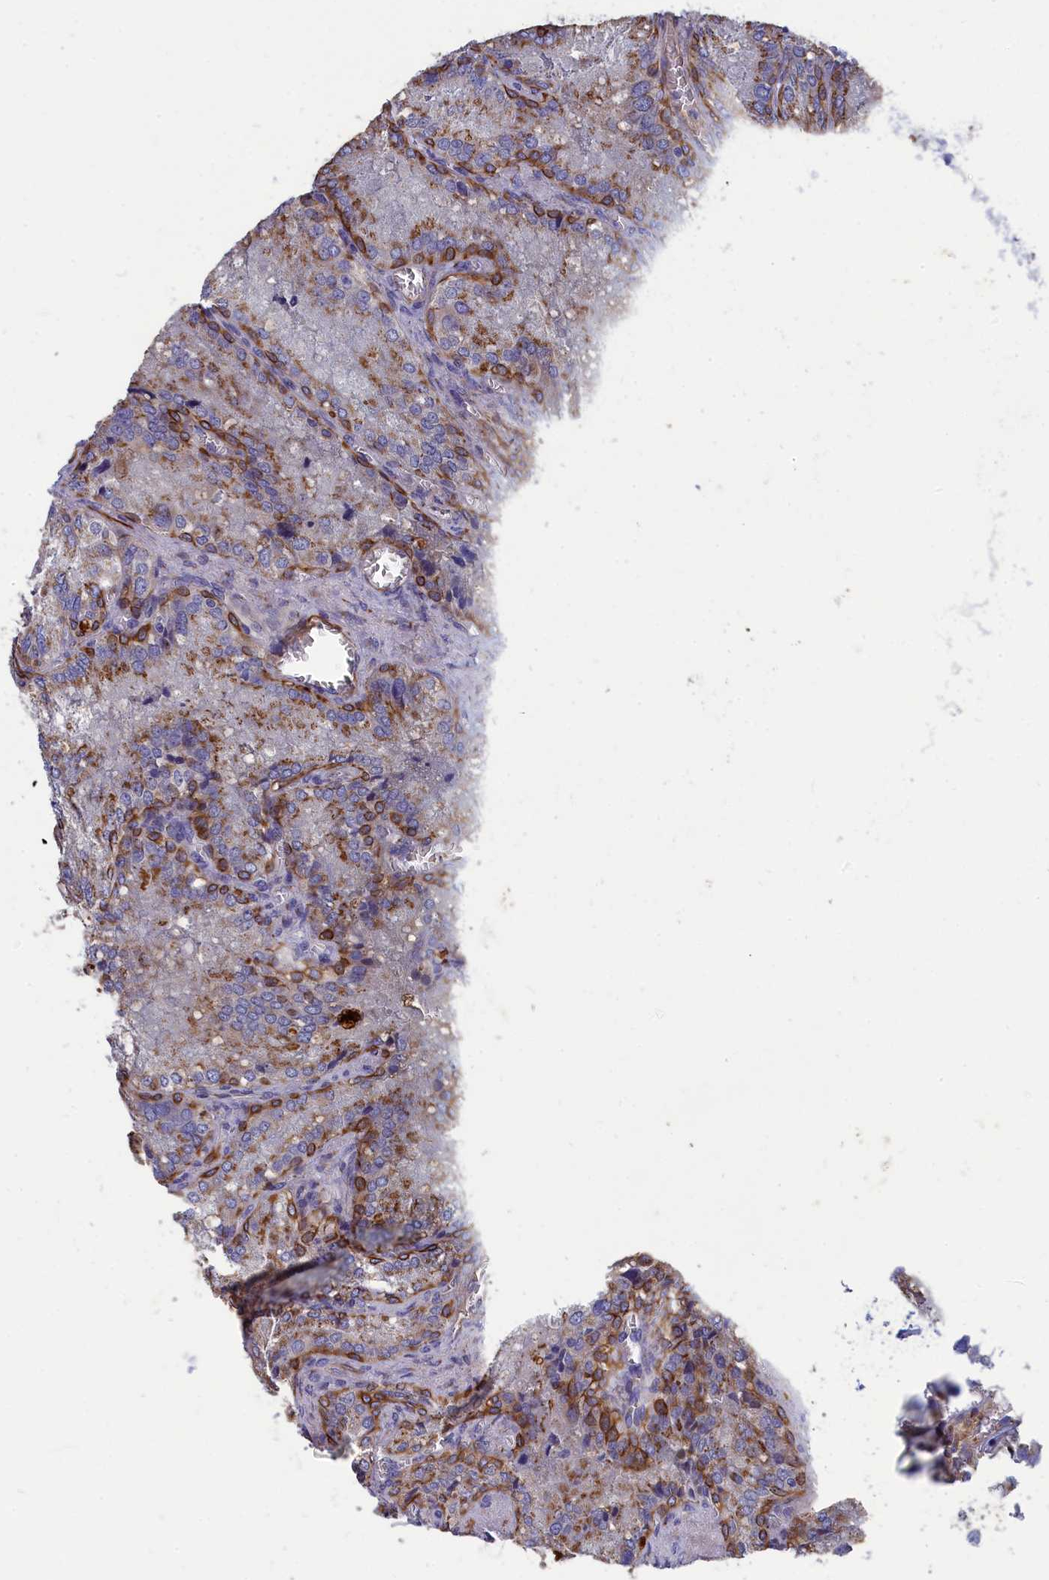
{"staining": {"intensity": "strong", "quantity": "25%-75%", "location": "cytoplasmic/membranous"}, "tissue": "seminal vesicle", "cell_type": "Glandular cells", "image_type": "normal", "snomed": [{"axis": "morphology", "description": "Normal tissue, NOS"}, {"axis": "topography", "description": "Seminal veicle"}], "caption": "High-magnification brightfield microscopy of unremarkable seminal vesicle stained with DAB (3,3'-diaminobenzidine) (brown) and counterstained with hematoxylin (blue). glandular cells exhibit strong cytoplasmic/membranous positivity is present in approximately25%-75% of cells.", "gene": "TUBGCP4", "patient": {"sex": "male", "age": 62}}